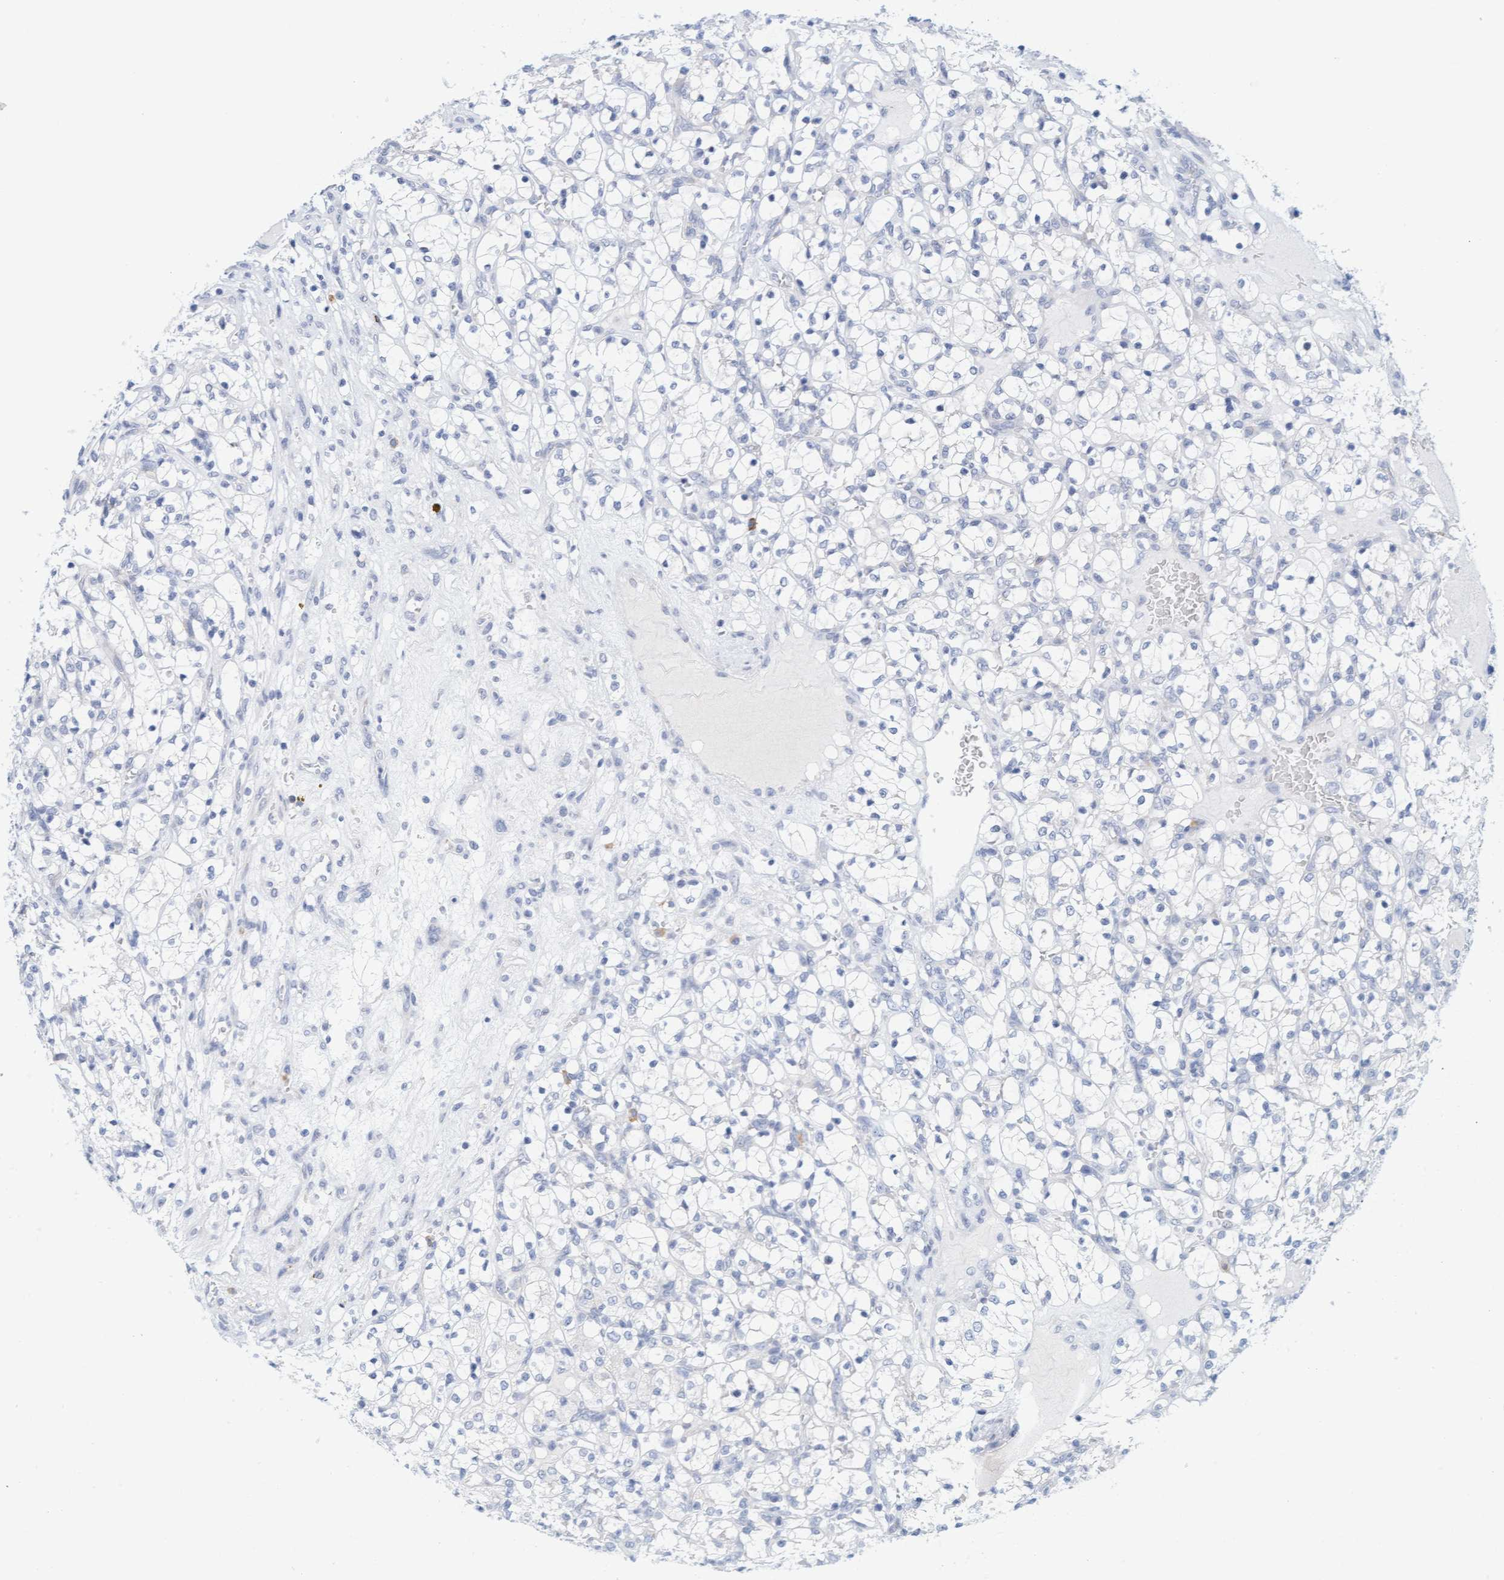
{"staining": {"intensity": "negative", "quantity": "none", "location": "none"}, "tissue": "renal cancer", "cell_type": "Tumor cells", "image_type": "cancer", "snomed": [{"axis": "morphology", "description": "Adenocarcinoma, NOS"}, {"axis": "topography", "description": "Kidney"}], "caption": "Image shows no protein expression in tumor cells of renal adenocarcinoma tissue. (DAB IHC with hematoxylin counter stain).", "gene": "CPA3", "patient": {"sex": "female", "age": 69}}